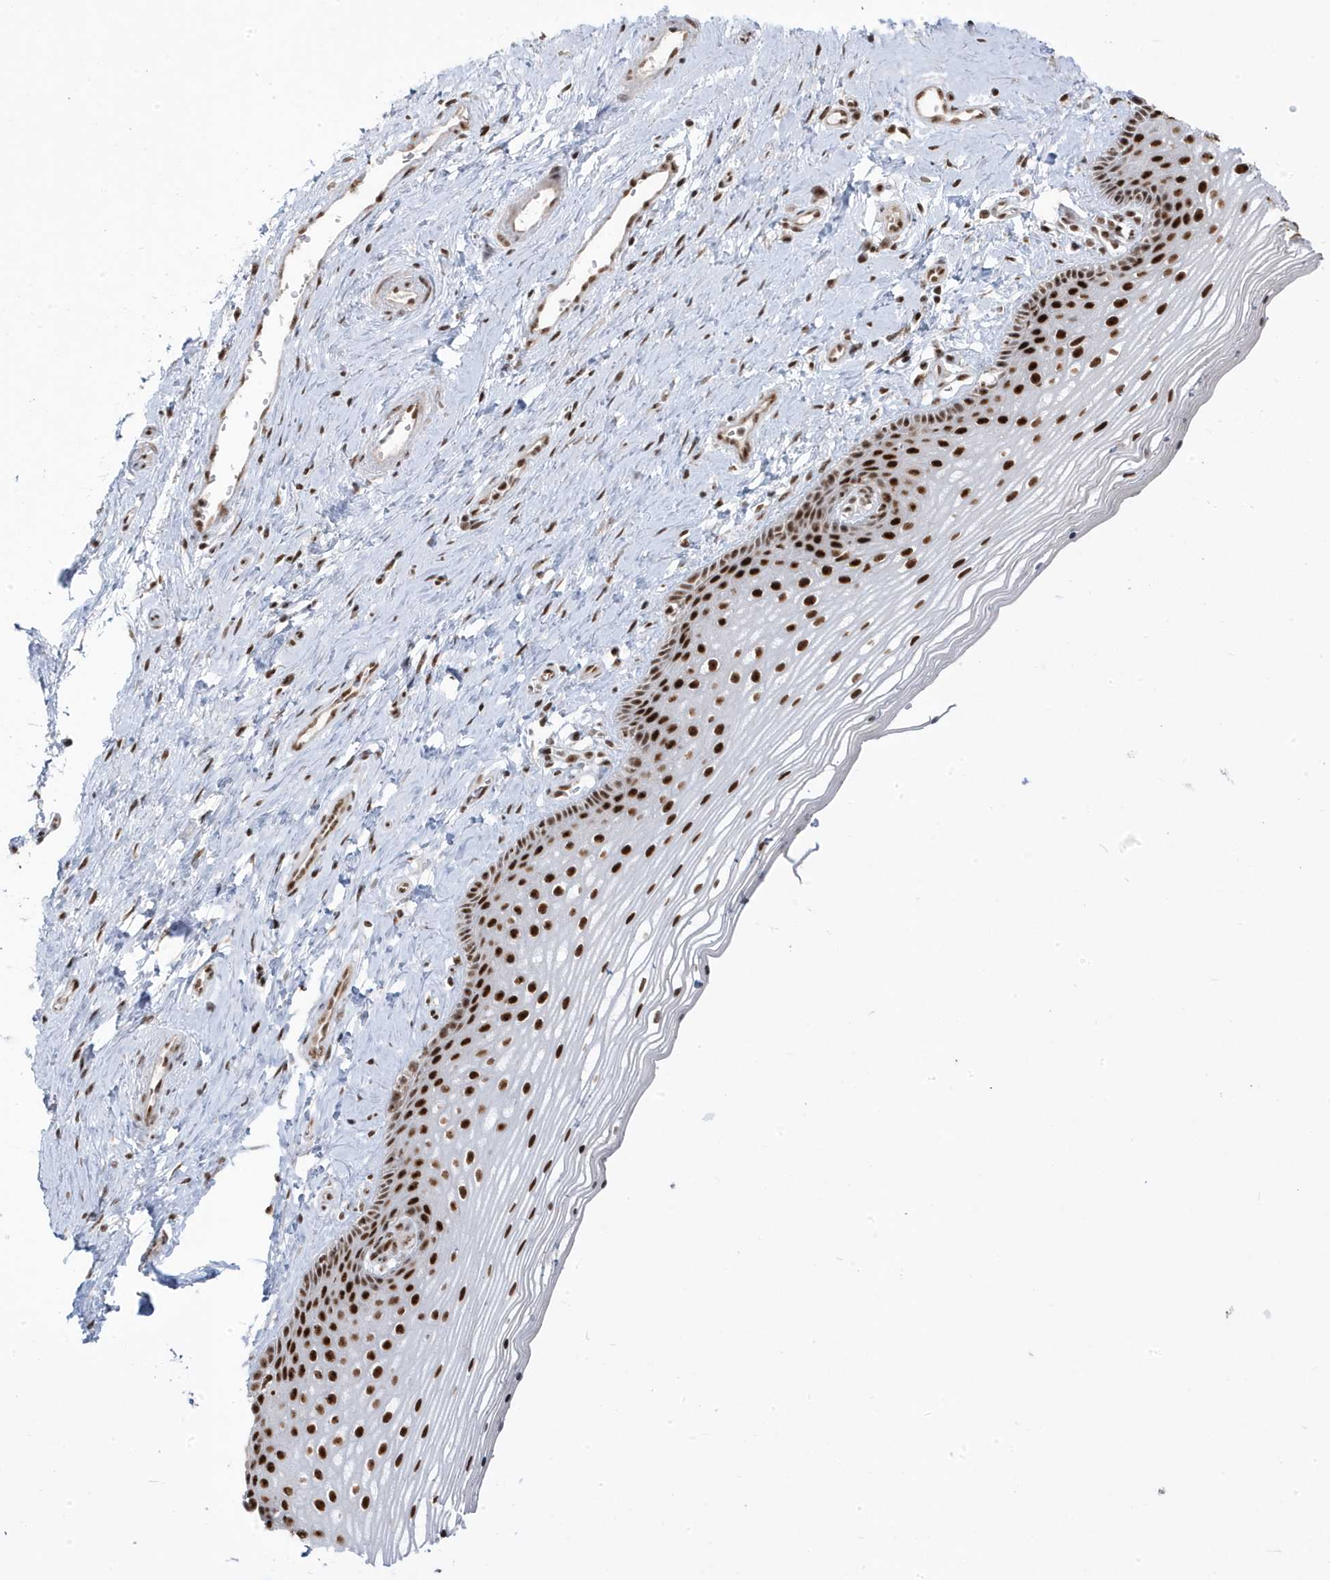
{"staining": {"intensity": "strong", "quantity": ">75%", "location": "nuclear"}, "tissue": "vagina", "cell_type": "Squamous epithelial cells", "image_type": "normal", "snomed": [{"axis": "morphology", "description": "Normal tissue, NOS"}, {"axis": "topography", "description": "Vagina"}], "caption": "About >75% of squamous epithelial cells in unremarkable human vagina reveal strong nuclear protein staining as visualized by brown immunohistochemical staining.", "gene": "MTREX", "patient": {"sex": "female", "age": 46}}